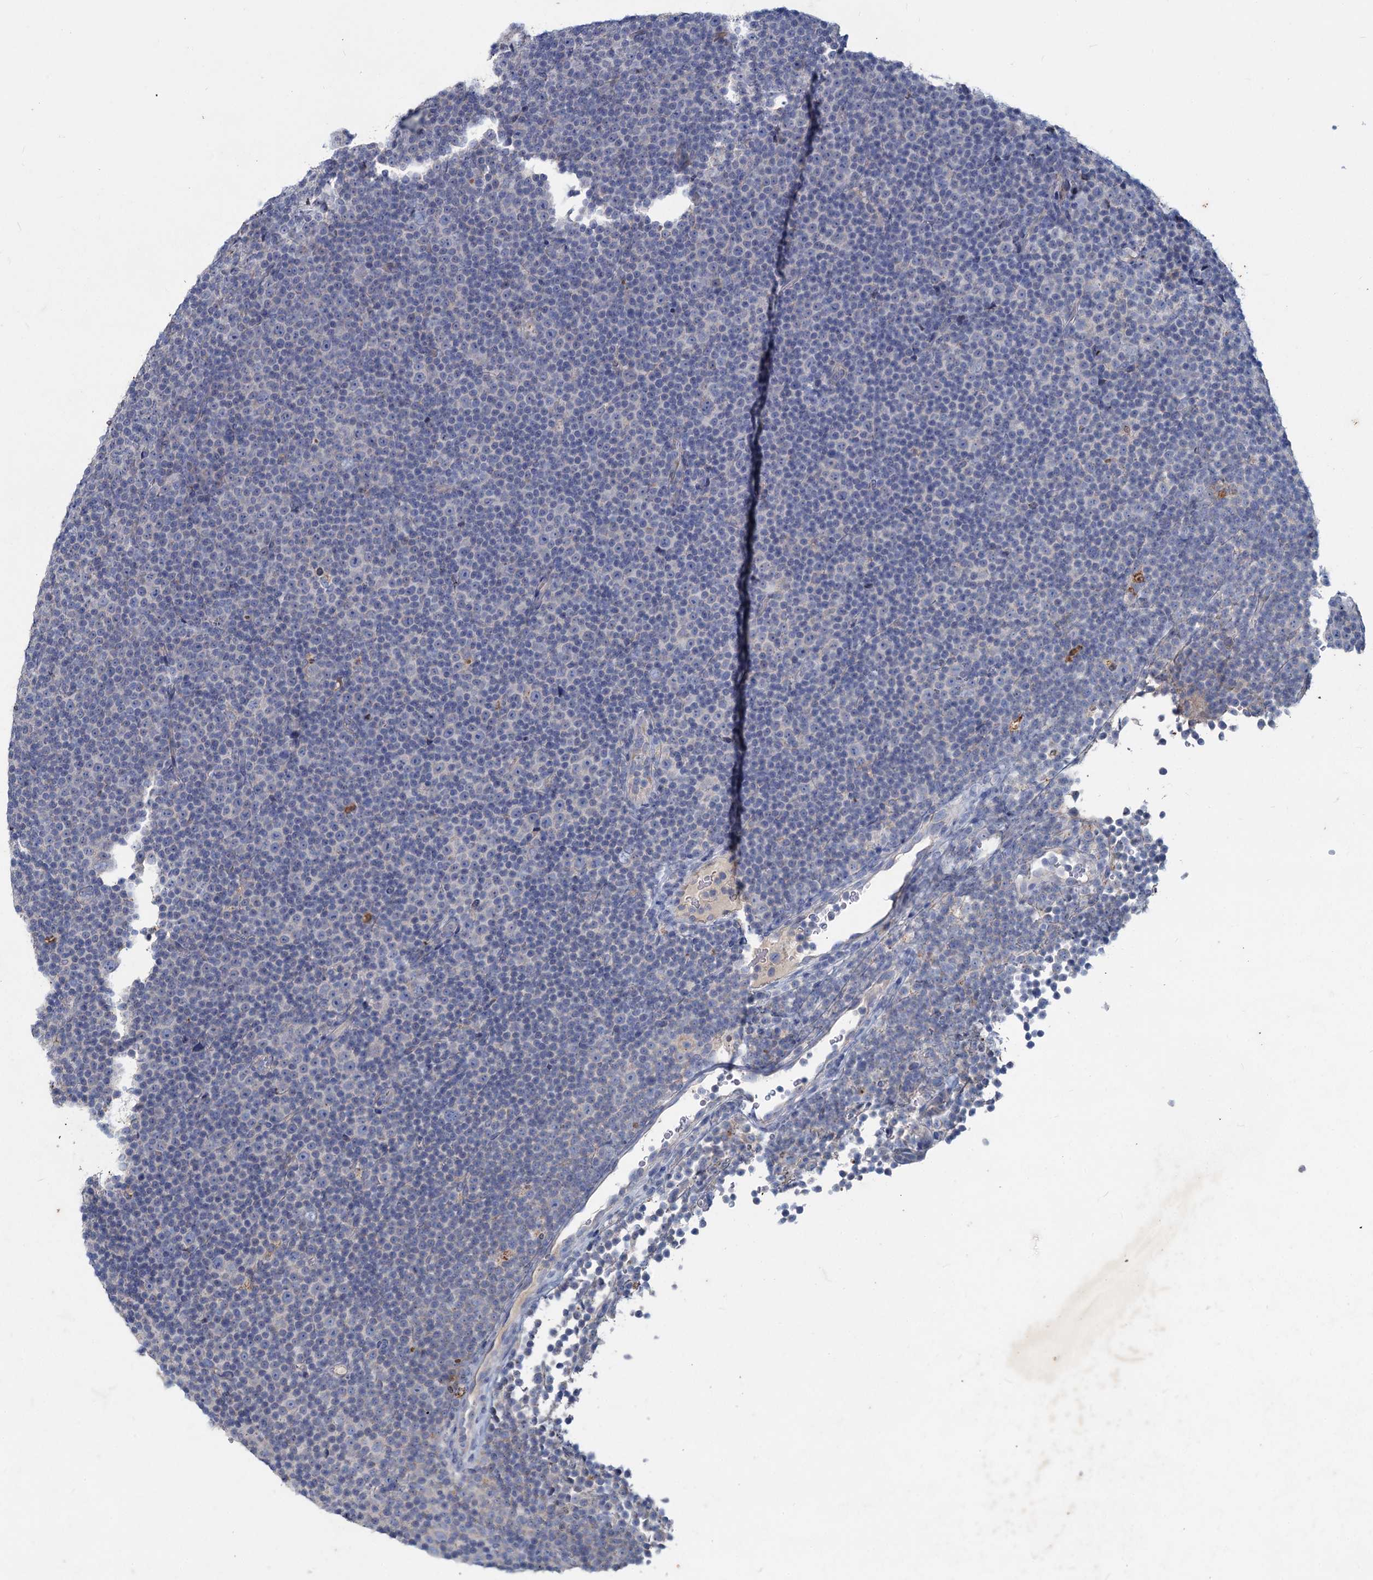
{"staining": {"intensity": "negative", "quantity": "none", "location": "none"}, "tissue": "lymphoma", "cell_type": "Tumor cells", "image_type": "cancer", "snomed": [{"axis": "morphology", "description": "Malignant lymphoma, non-Hodgkin's type, Low grade"}, {"axis": "topography", "description": "Lymph node"}], "caption": "Image shows no protein expression in tumor cells of low-grade malignant lymphoma, non-Hodgkin's type tissue.", "gene": "TMX2", "patient": {"sex": "female", "age": 67}}